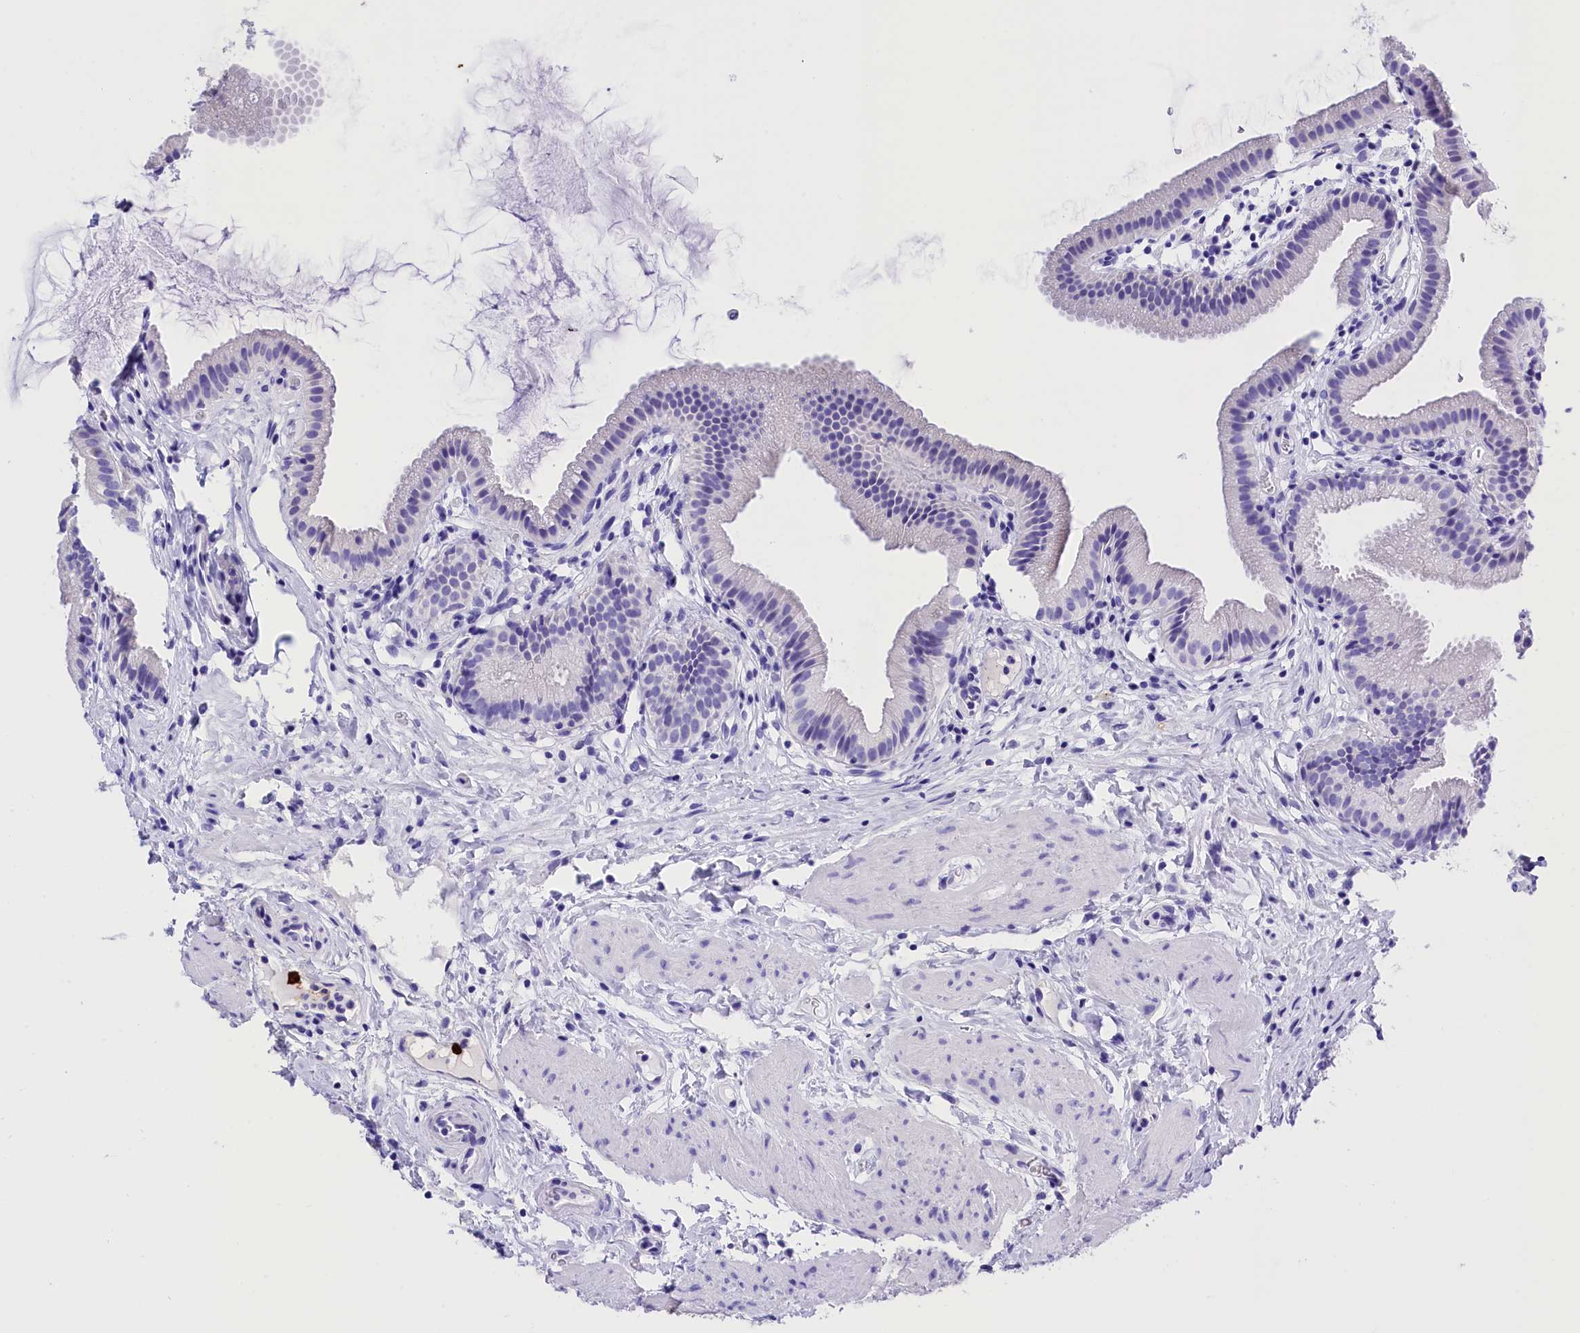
{"staining": {"intensity": "negative", "quantity": "none", "location": "none"}, "tissue": "gallbladder", "cell_type": "Glandular cells", "image_type": "normal", "snomed": [{"axis": "morphology", "description": "Normal tissue, NOS"}, {"axis": "topography", "description": "Gallbladder"}], "caption": "A histopathology image of gallbladder stained for a protein displays no brown staining in glandular cells. (DAB IHC with hematoxylin counter stain).", "gene": "CLC", "patient": {"sex": "female", "age": 46}}